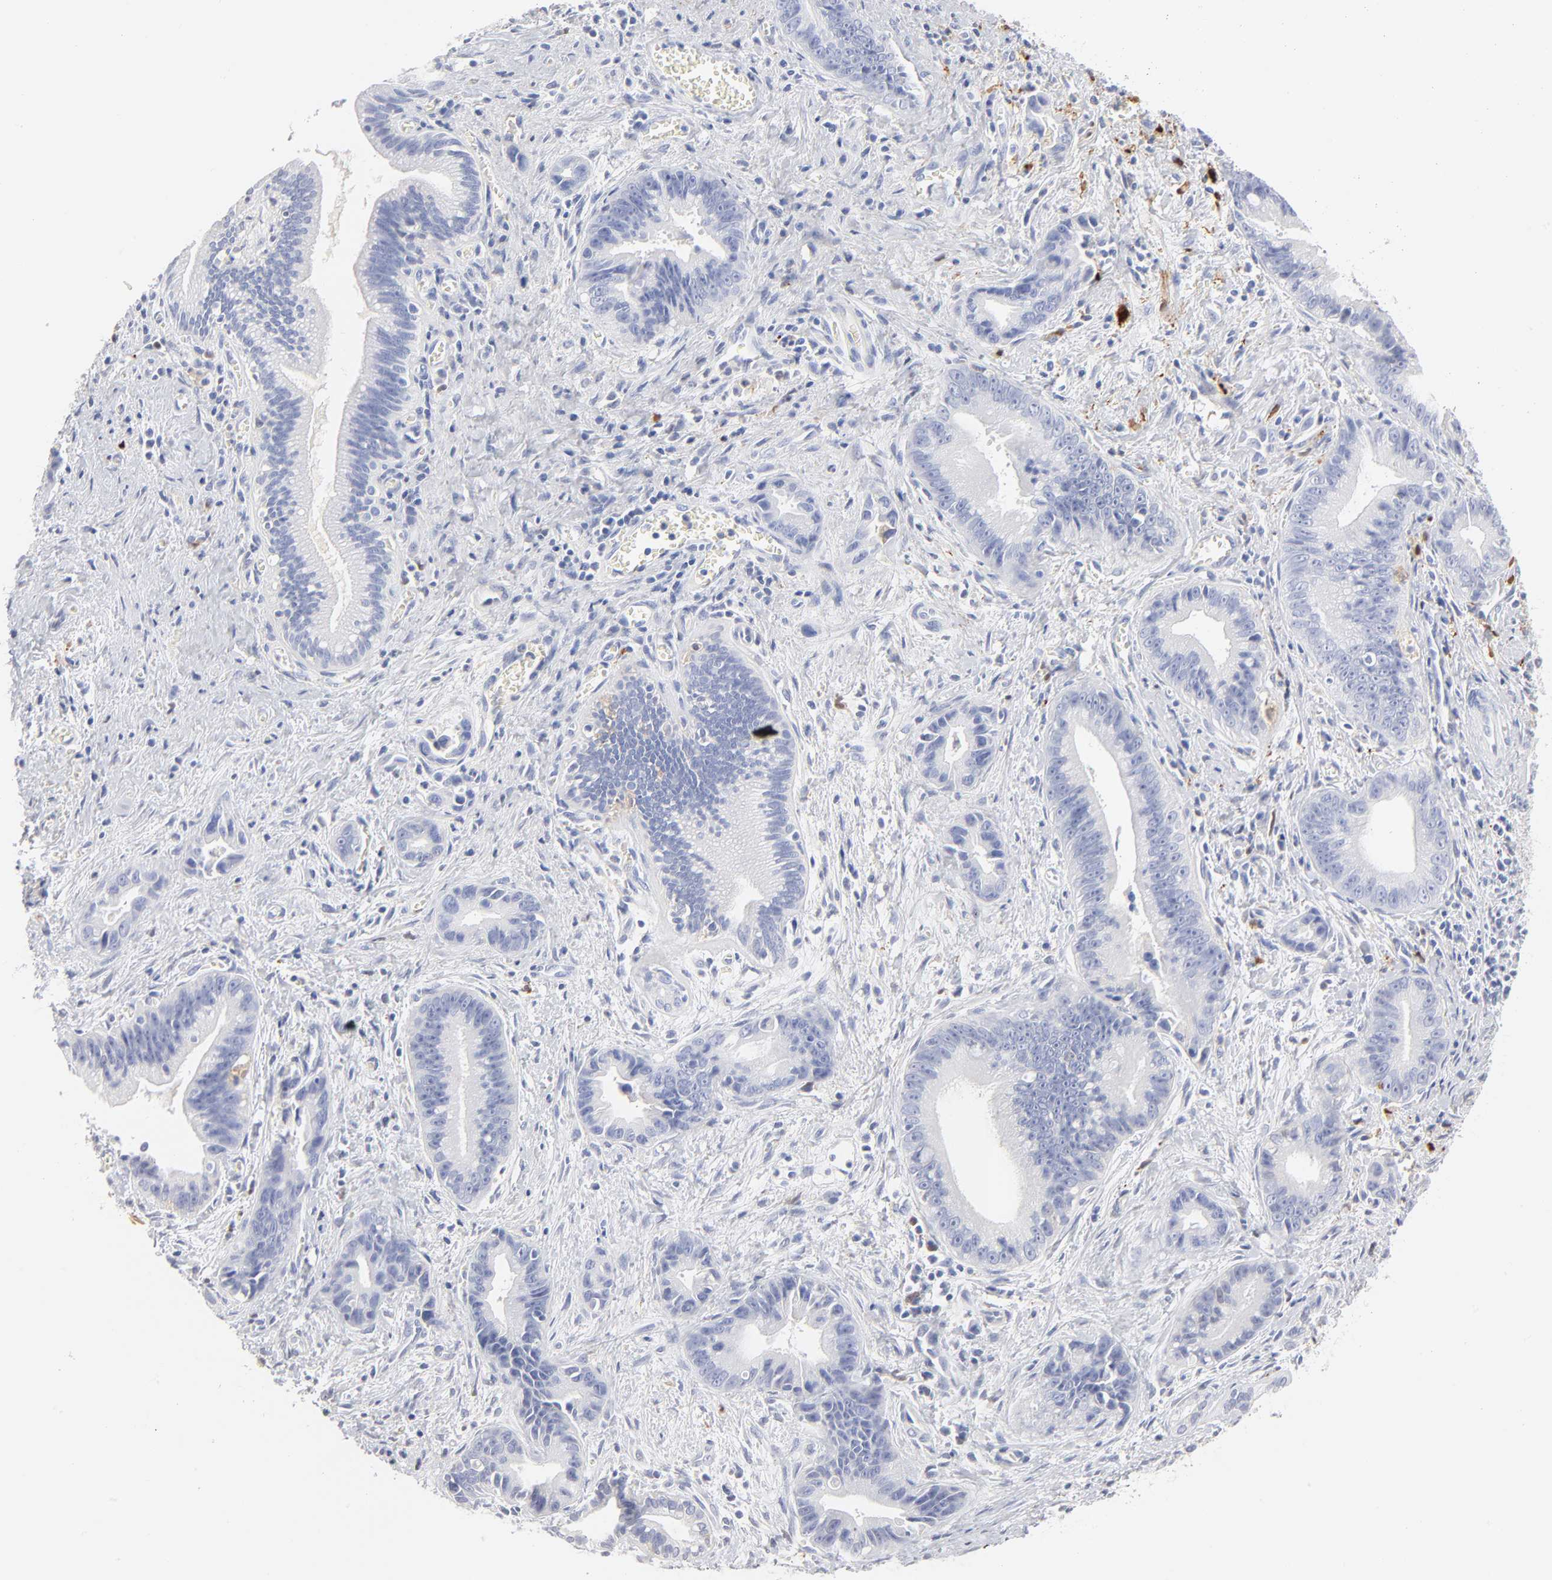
{"staining": {"intensity": "negative", "quantity": "none", "location": "none"}, "tissue": "liver cancer", "cell_type": "Tumor cells", "image_type": "cancer", "snomed": [{"axis": "morphology", "description": "Cholangiocarcinoma"}, {"axis": "topography", "description": "Liver"}], "caption": "A photomicrograph of human cholangiocarcinoma (liver) is negative for staining in tumor cells. (DAB (3,3'-diaminobenzidine) IHC, high magnification).", "gene": "IFIT2", "patient": {"sex": "female", "age": 55}}